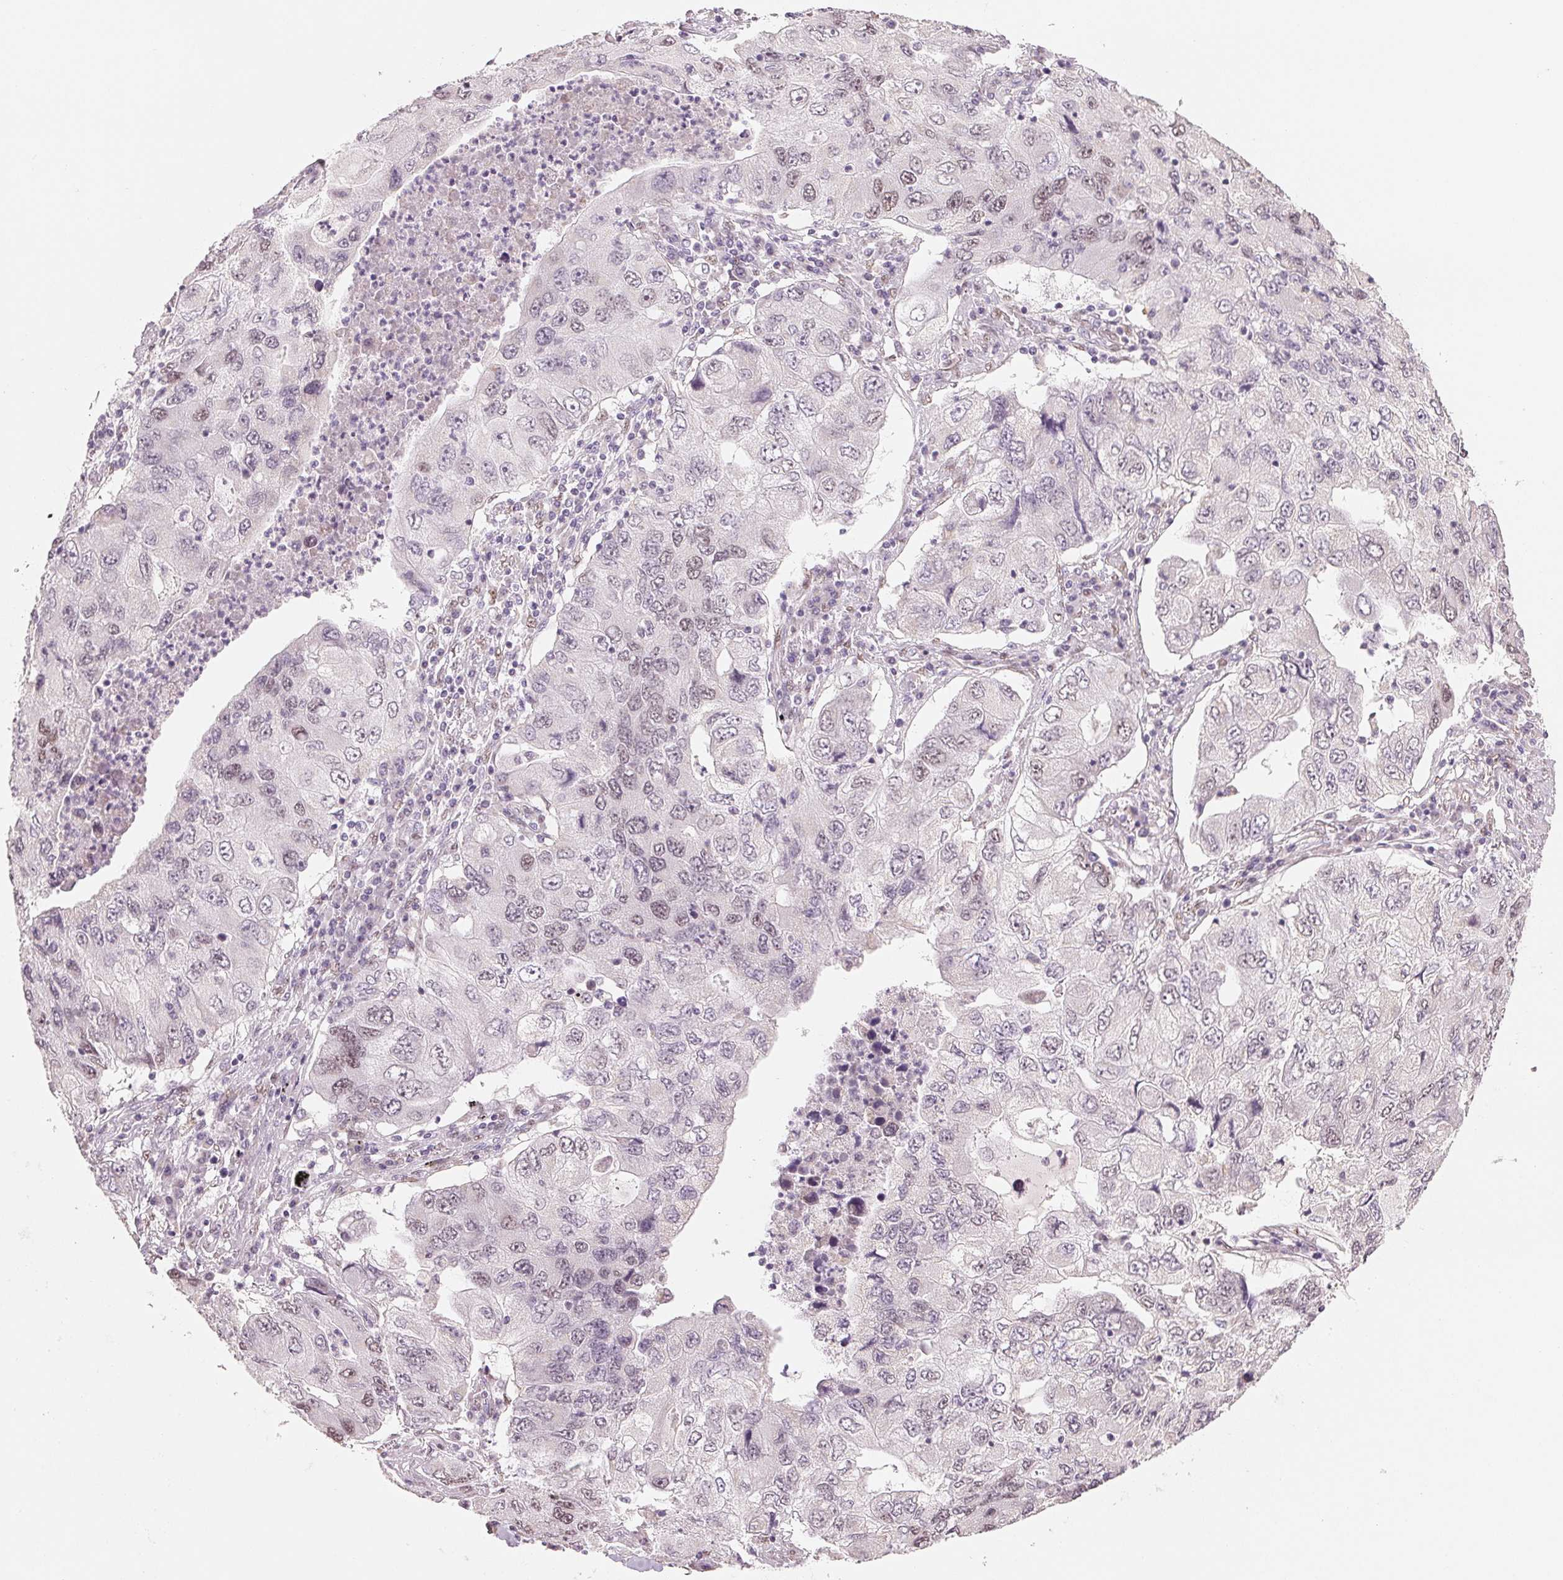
{"staining": {"intensity": "weak", "quantity": "<25%", "location": "nuclear"}, "tissue": "lung cancer", "cell_type": "Tumor cells", "image_type": "cancer", "snomed": [{"axis": "morphology", "description": "Adenocarcinoma, NOS"}, {"axis": "morphology", "description": "Adenocarcinoma, metastatic, NOS"}, {"axis": "topography", "description": "Lymph node"}, {"axis": "topography", "description": "Lung"}], "caption": "Tumor cells show no significant protein positivity in lung metastatic adenocarcinoma.", "gene": "SMARCD3", "patient": {"sex": "female", "age": 54}}